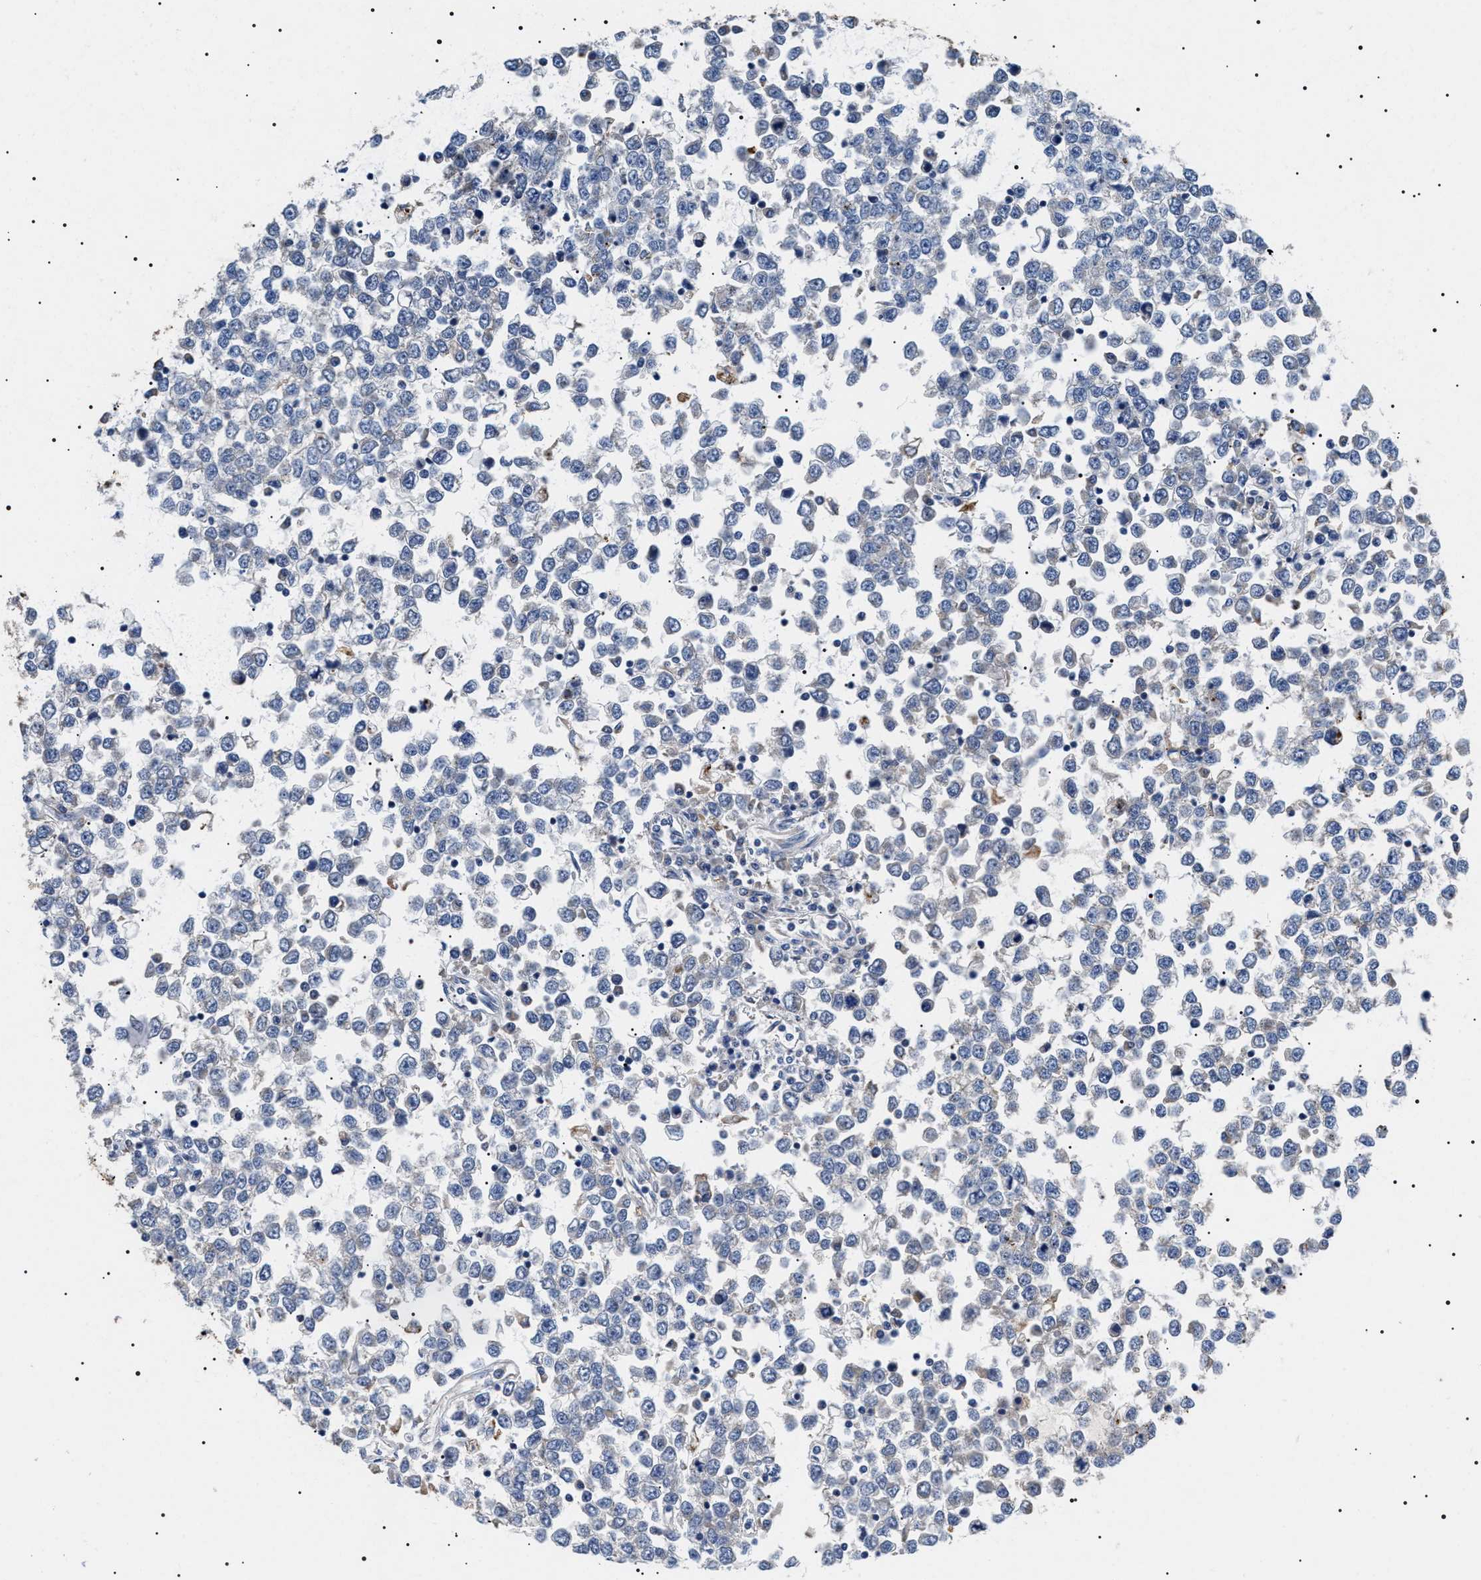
{"staining": {"intensity": "negative", "quantity": "none", "location": "none"}, "tissue": "testis cancer", "cell_type": "Tumor cells", "image_type": "cancer", "snomed": [{"axis": "morphology", "description": "Seminoma, NOS"}, {"axis": "topography", "description": "Testis"}], "caption": "The photomicrograph shows no significant staining in tumor cells of testis cancer (seminoma). (DAB immunohistochemistry (IHC) visualized using brightfield microscopy, high magnification).", "gene": "TMEM222", "patient": {"sex": "male", "age": 65}}